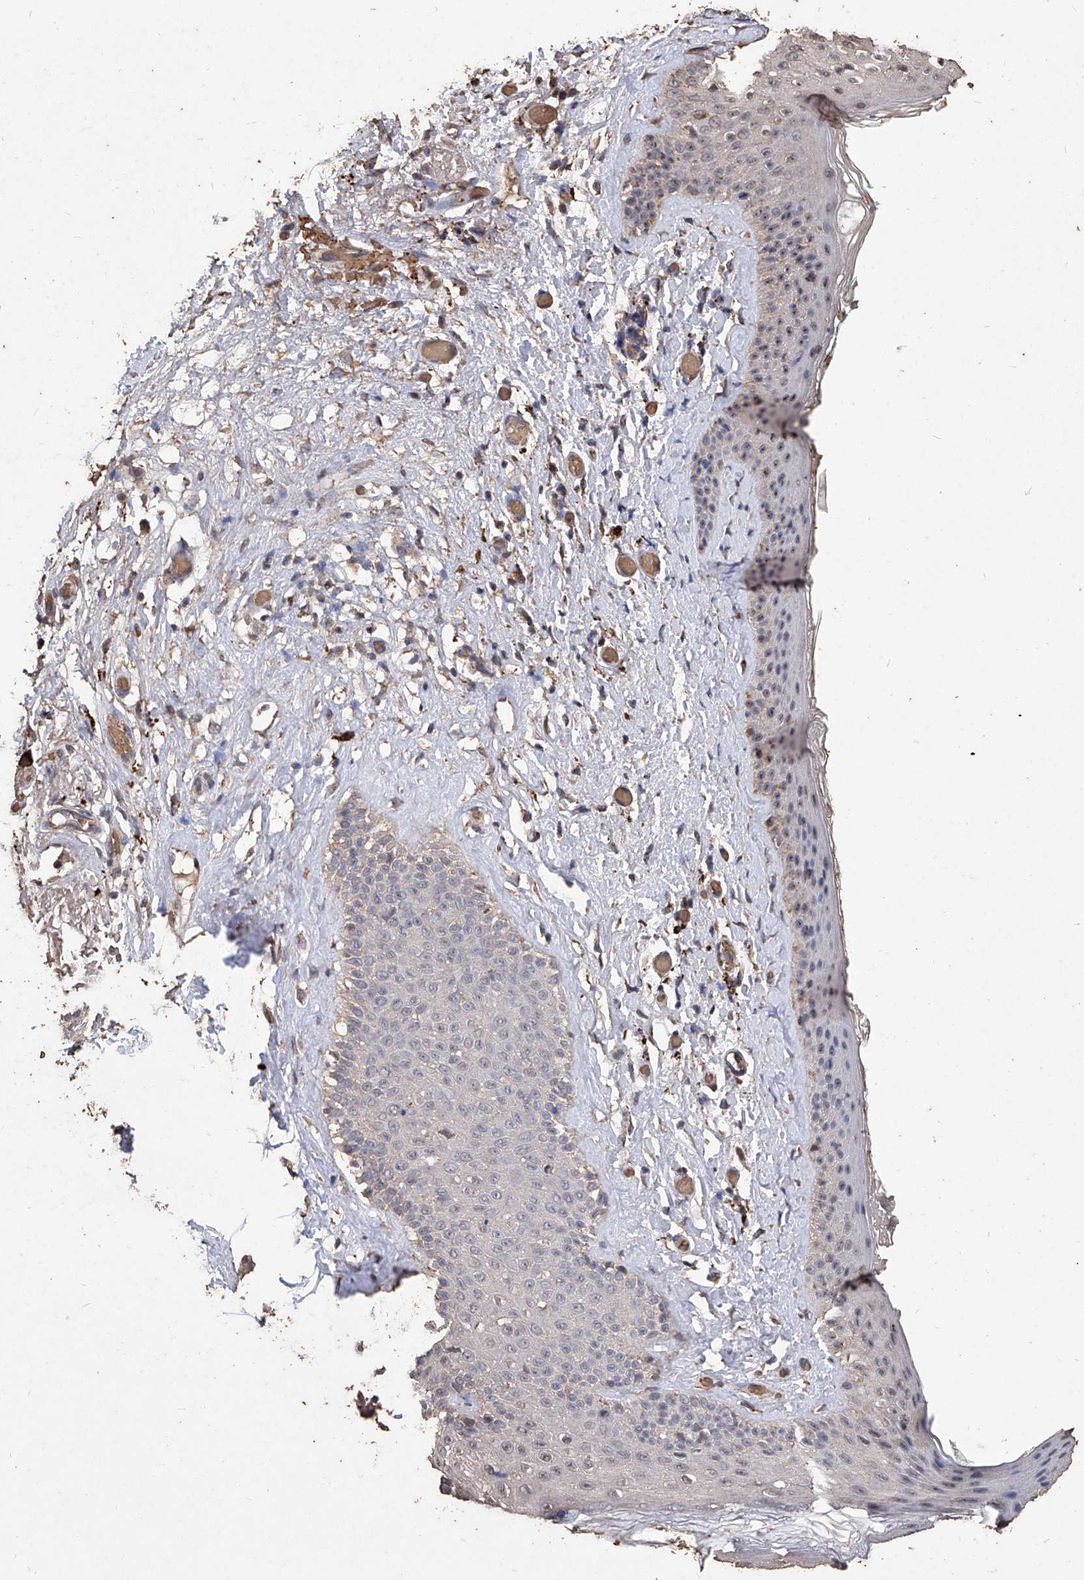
{"staining": {"intensity": "negative", "quantity": "none", "location": "none"}, "tissue": "skin cancer", "cell_type": "Tumor cells", "image_type": "cancer", "snomed": [{"axis": "morphology", "description": "Basal cell carcinoma"}, {"axis": "topography", "description": "Skin"}], "caption": "Immunohistochemistry micrograph of skin cancer stained for a protein (brown), which shows no positivity in tumor cells.", "gene": "EML1", "patient": {"sex": "female", "age": 84}}